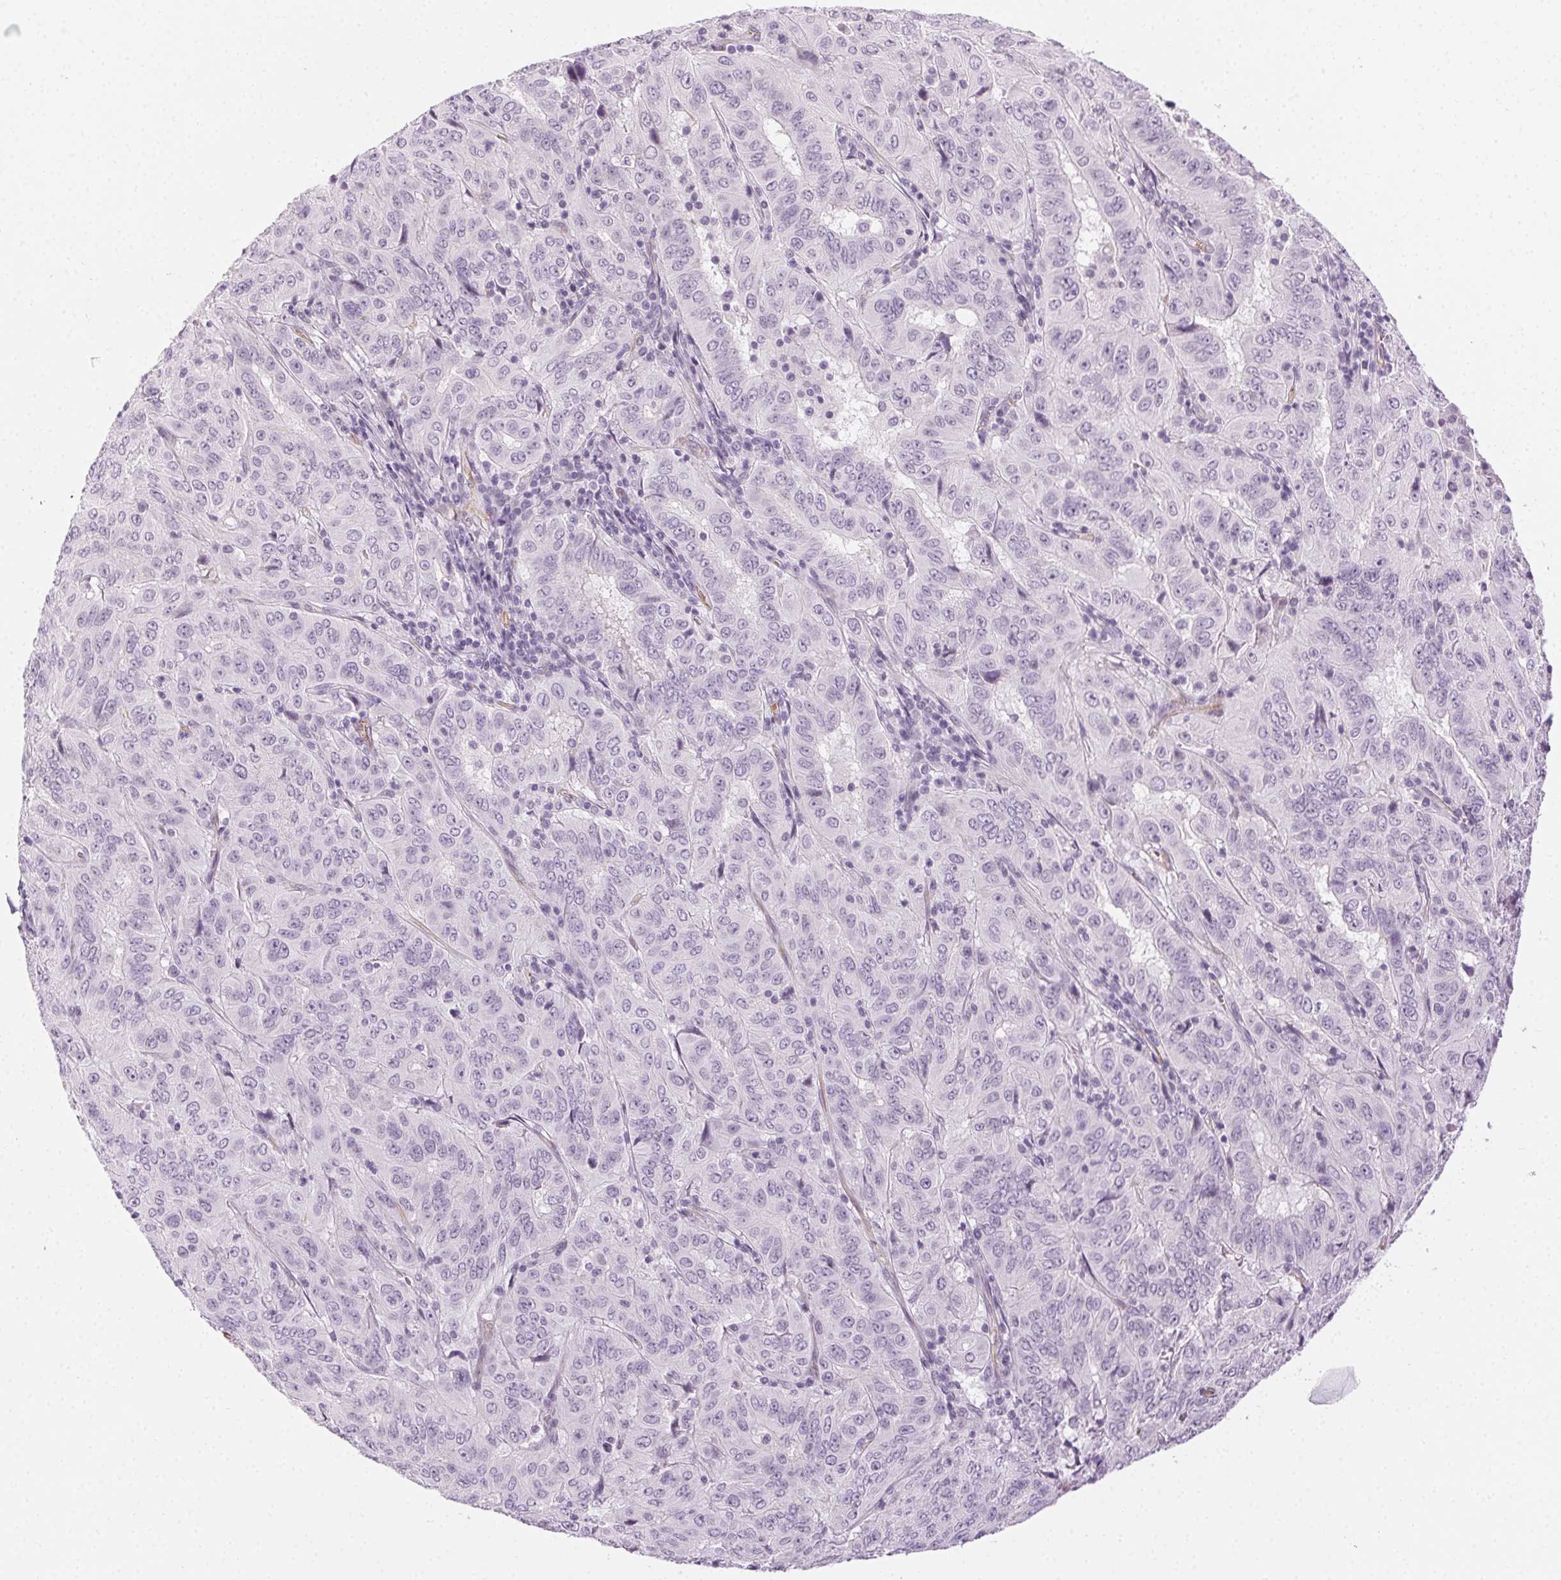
{"staining": {"intensity": "negative", "quantity": "none", "location": "none"}, "tissue": "pancreatic cancer", "cell_type": "Tumor cells", "image_type": "cancer", "snomed": [{"axis": "morphology", "description": "Adenocarcinoma, NOS"}, {"axis": "topography", "description": "Pancreas"}], "caption": "Human pancreatic adenocarcinoma stained for a protein using immunohistochemistry reveals no expression in tumor cells.", "gene": "AIF1L", "patient": {"sex": "male", "age": 63}}